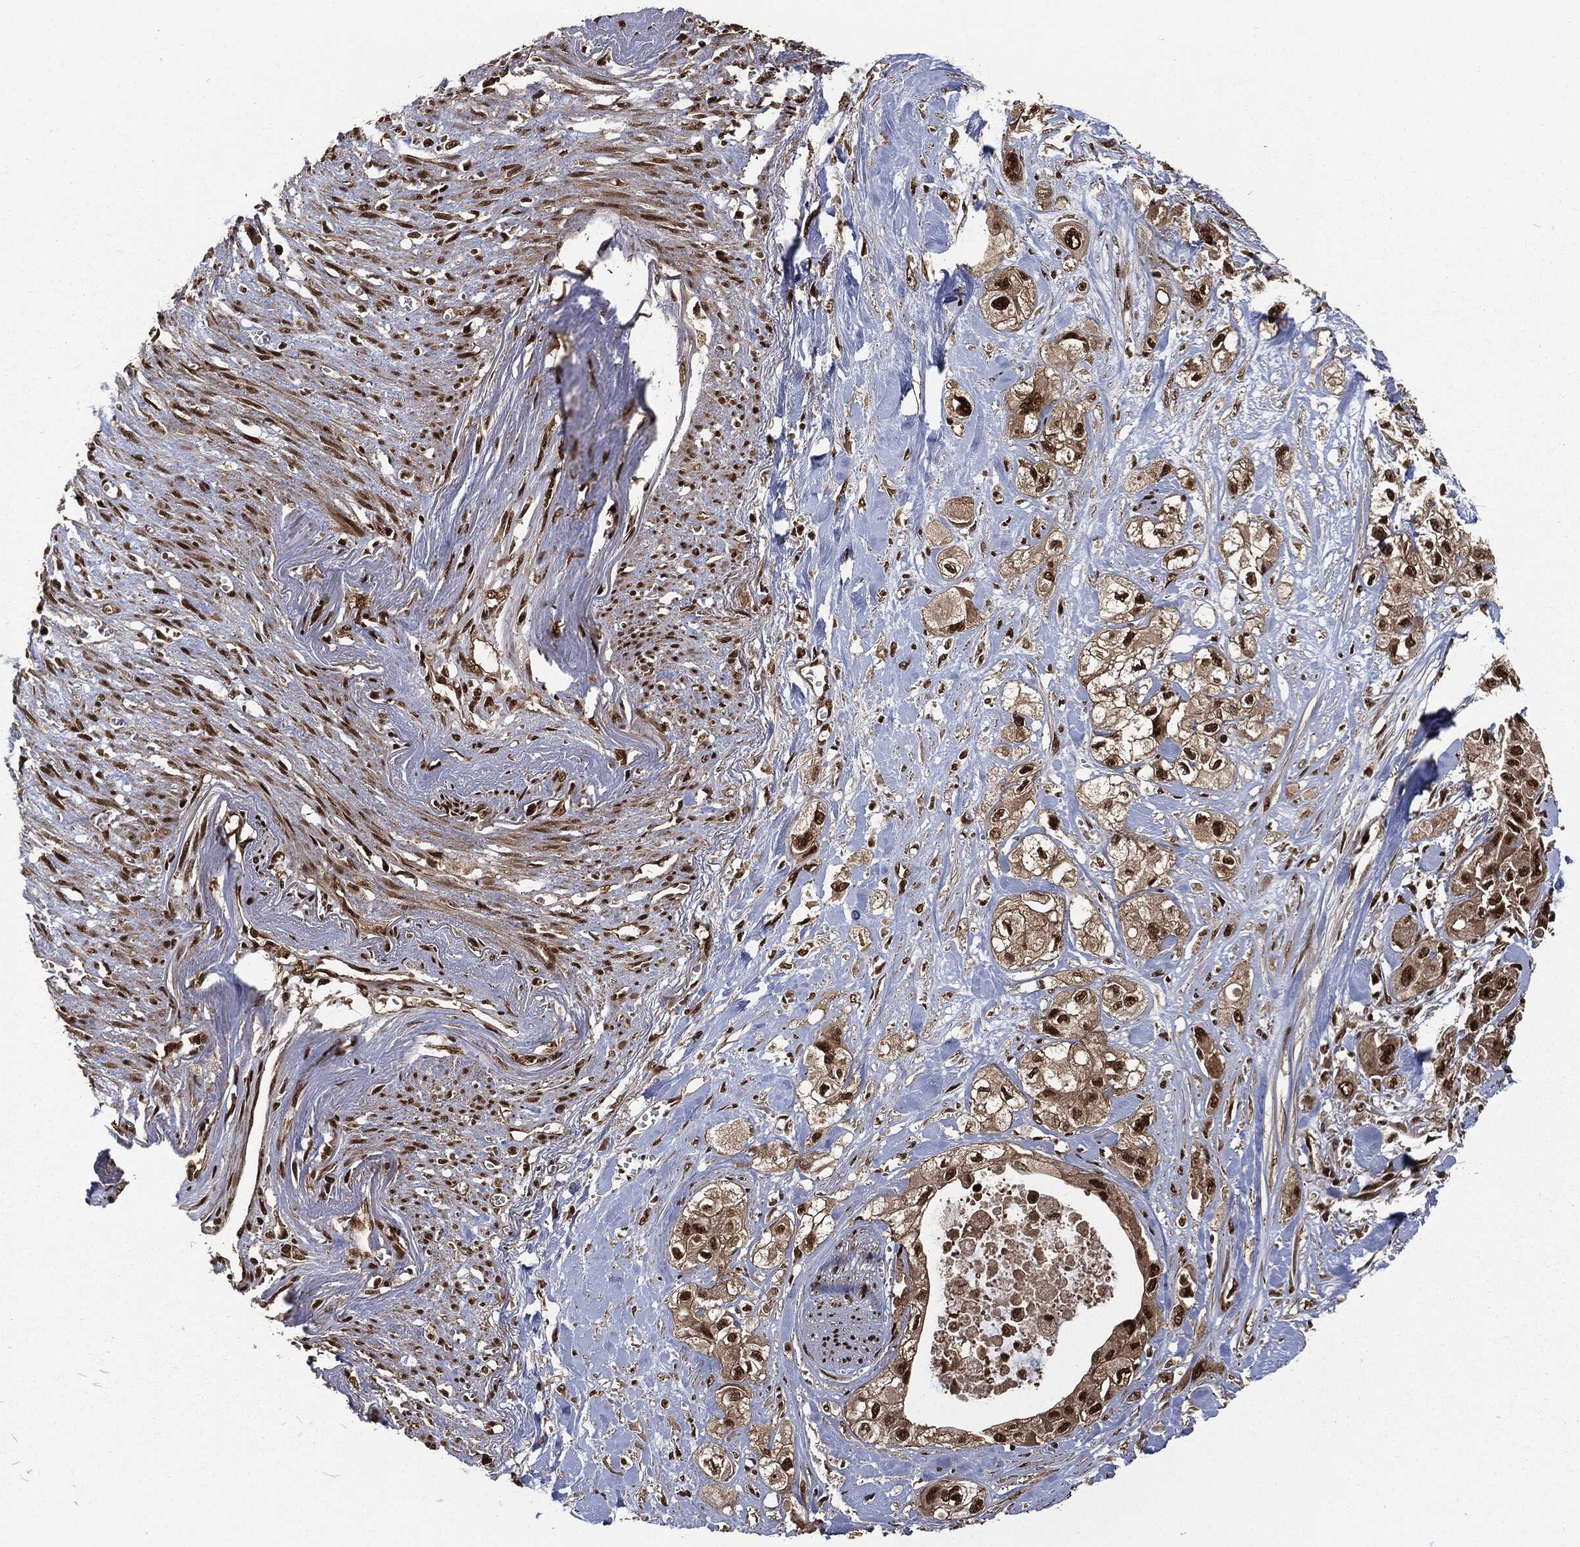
{"staining": {"intensity": "strong", "quantity": "25%-75%", "location": "nuclear"}, "tissue": "pancreatic cancer", "cell_type": "Tumor cells", "image_type": "cancer", "snomed": [{"axis": "morphology", "description": "Adenocarcinoma, NOS"}, {"axis": "topography", "description": "Pancreas"}], "caption": "Human pancreatic cancer (adenocarcinoma) stained with a brown dye displays strong nuclear positive positivity in about 25%-75% of tumor cells.", "gene": "NGRN", "patient": {"sex": "male", "age": 72}}